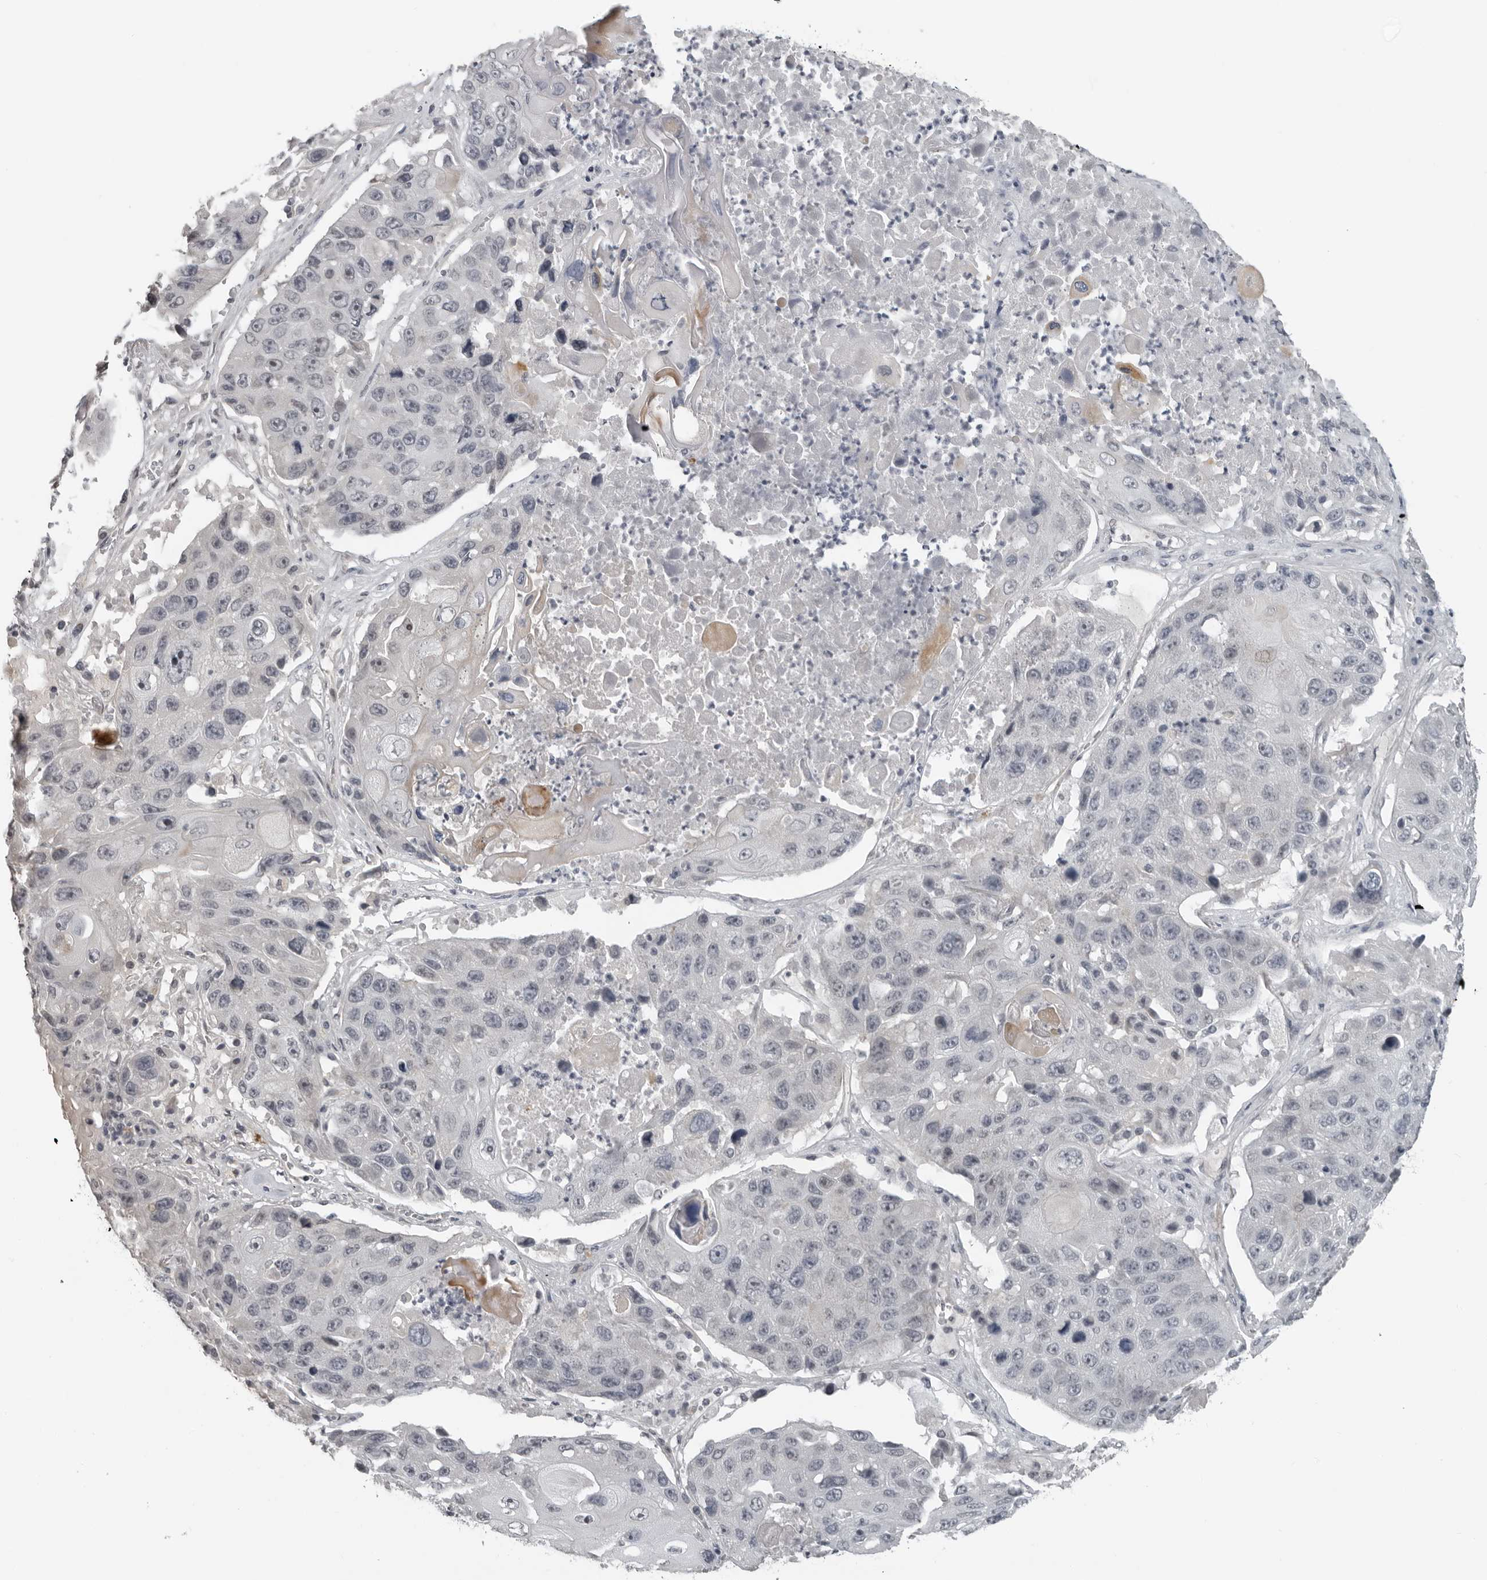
{"staining": {"intensity": "negative", "quantity": "none", "location": "none"}, "tissue": "lung cancer", "cell_type": "Tumor cells", "image_type": "cancer", "snomed": [{"axis": "morphology", "description": "Squamous cell carcinoma, NOS"}, {"axis": "topography", "description": "Lung"}], "caption": "High magnification brightfield microscopy of lung cancer (squamous cell carcinoma) stained with DAB (brown) and counterstained with hematoxylin (blue): tumor cells show no significant staining.", "gene": "PRRX2", "patient": {"sex": "male", "age": 61}}